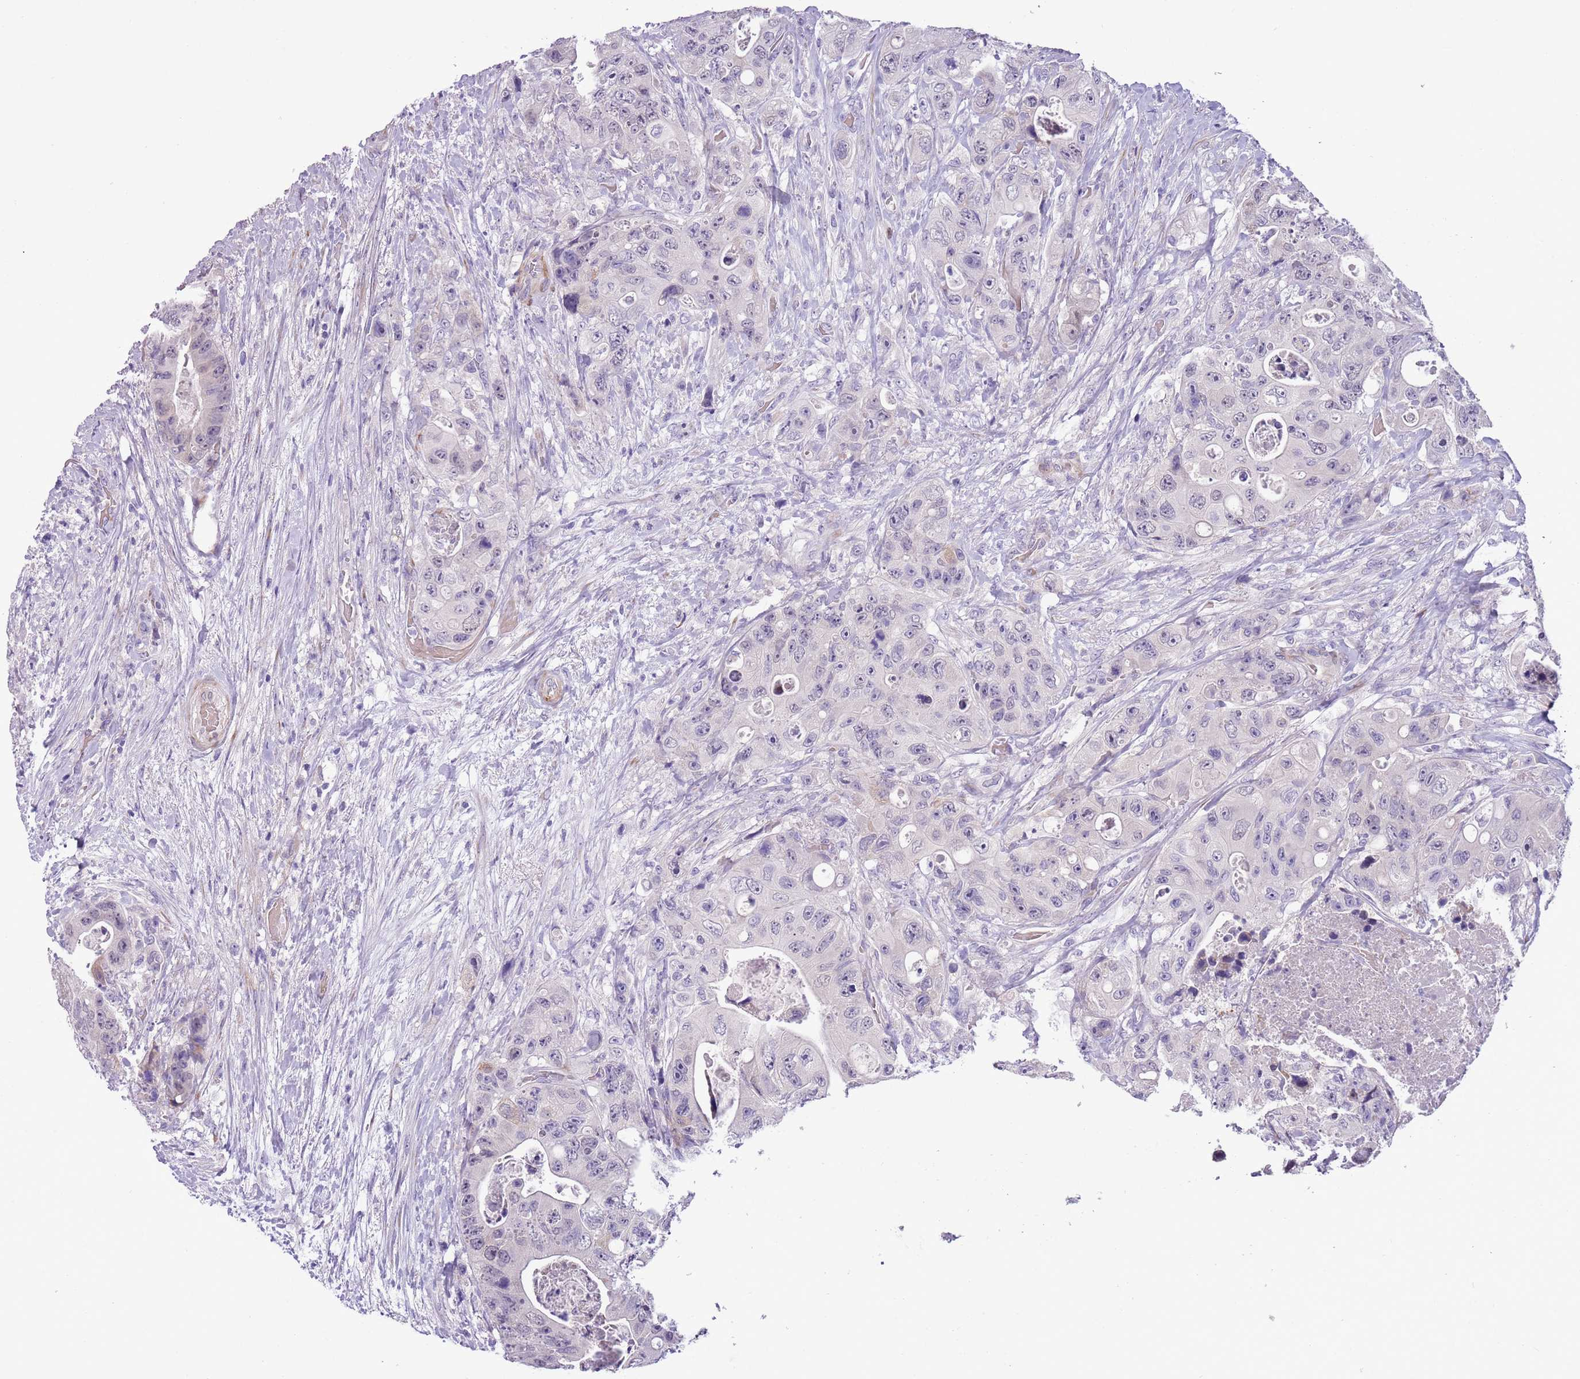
{"staining": {"intensity": "negative", "quantity": "none", "location": "none"}, "tissue": "colorectal cancer", "cell_type": "Tumor cells", "image_type": "cancer", "snomed": [{"axis": "morphology", "description": "Adenocarcinoma, NOS"}, {"axis": "topography", "description": "Colon"}], "caption": "Immunohistochemistry image of human adenocarcinoma (colorectal) stained for a protein (brown), which demonstrates no staining in tumor cells.", "gene": "MRPL32", "patient": {"sex": "female", "age": 46}}